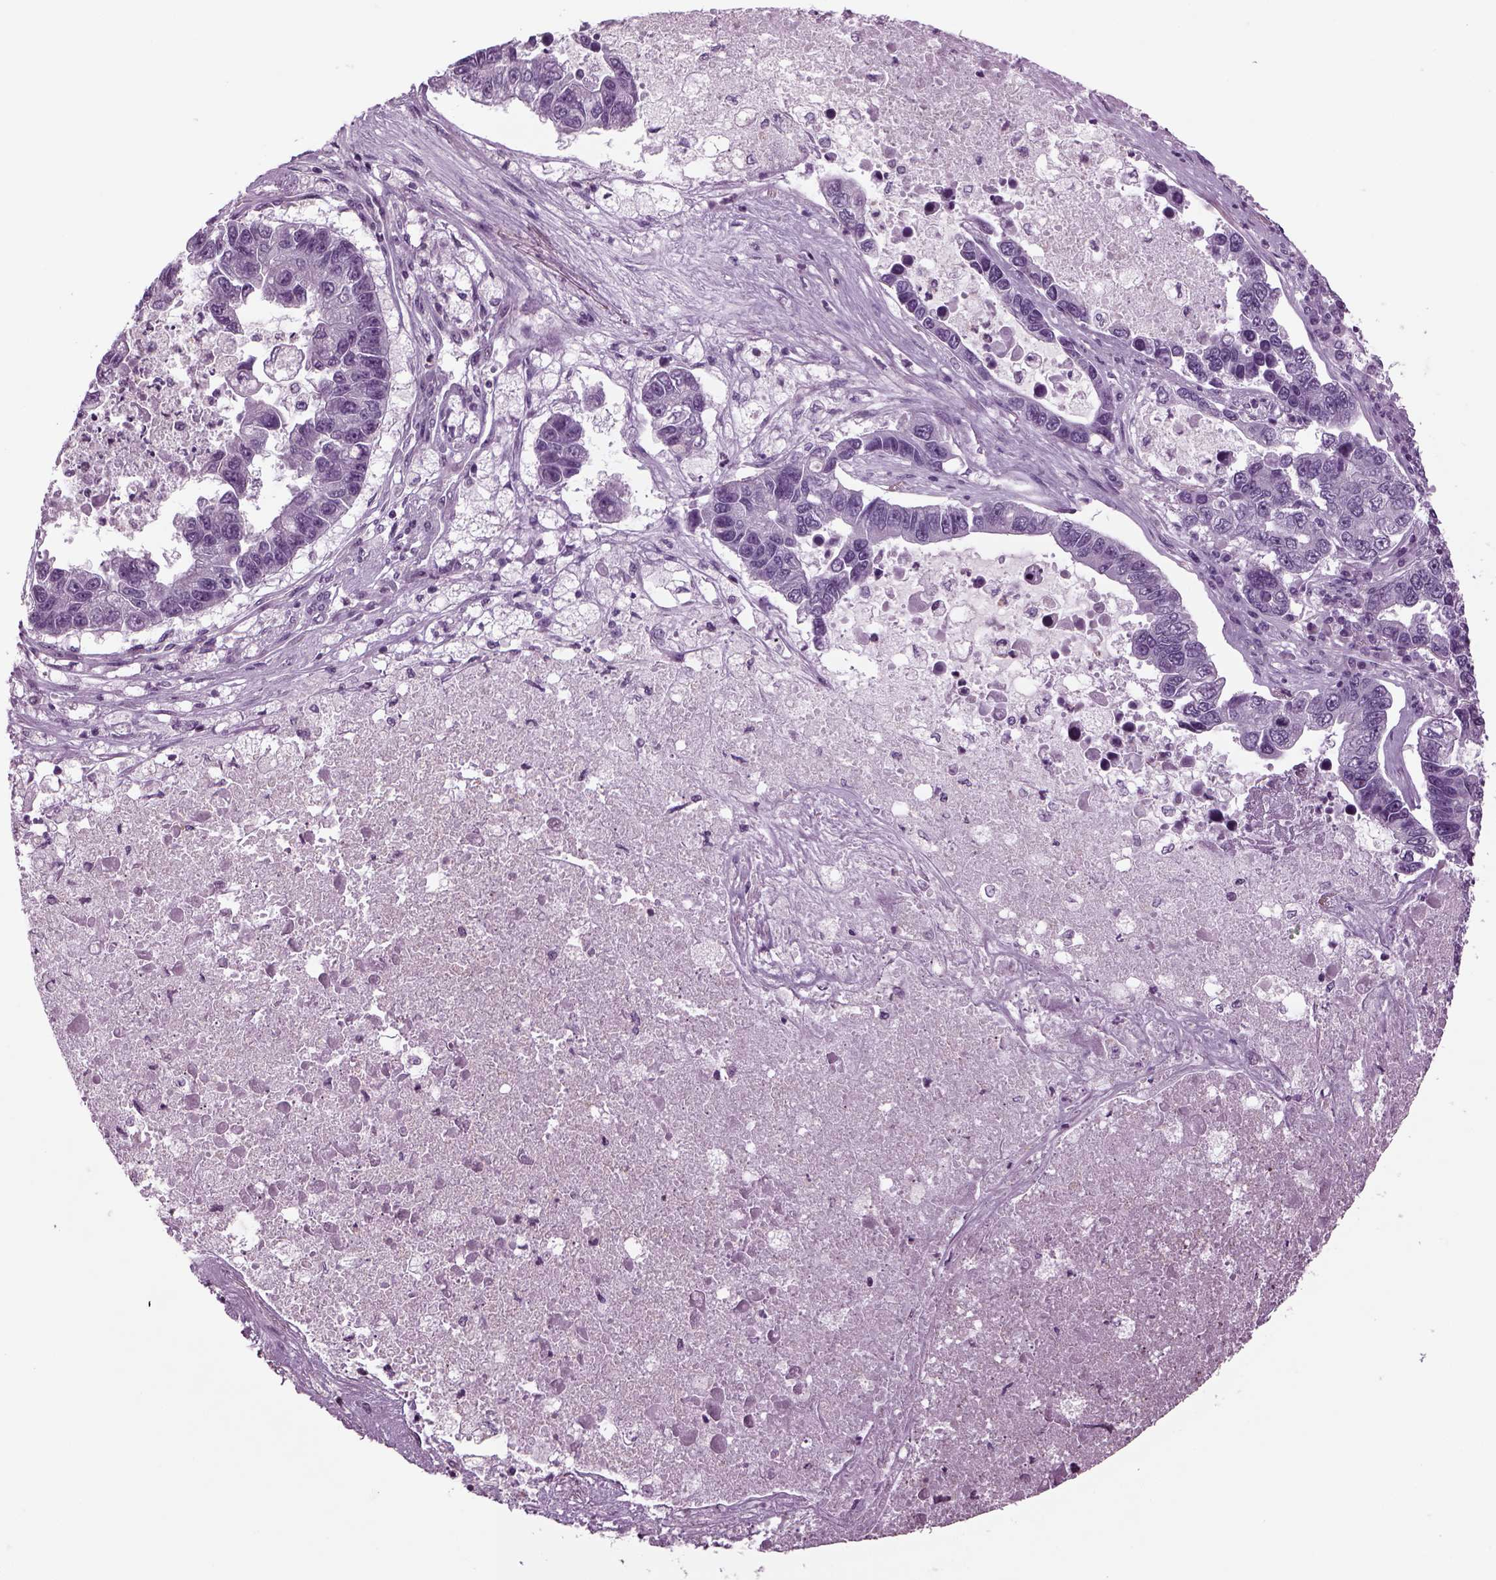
{"staining": {"intensity": "negative", "quantity": "none", "location": "none"}, "tissue": "lung cancer", "cell_type": "Tumor cells", "image_type": "cancer", "snomed": [{"axis": "morphology", "description": "Adenocarcinoma, NOS"}, {"axis": "topography", "description": "Bronchus"}, {"axis": "topography", "description": "Lung"}], "caption": "Tumor cells are negative for brown protein staining in lung cancer (adenocarcinoma).", "gene": "ODF3", "patient": {"sex": "female", "age": 51}}